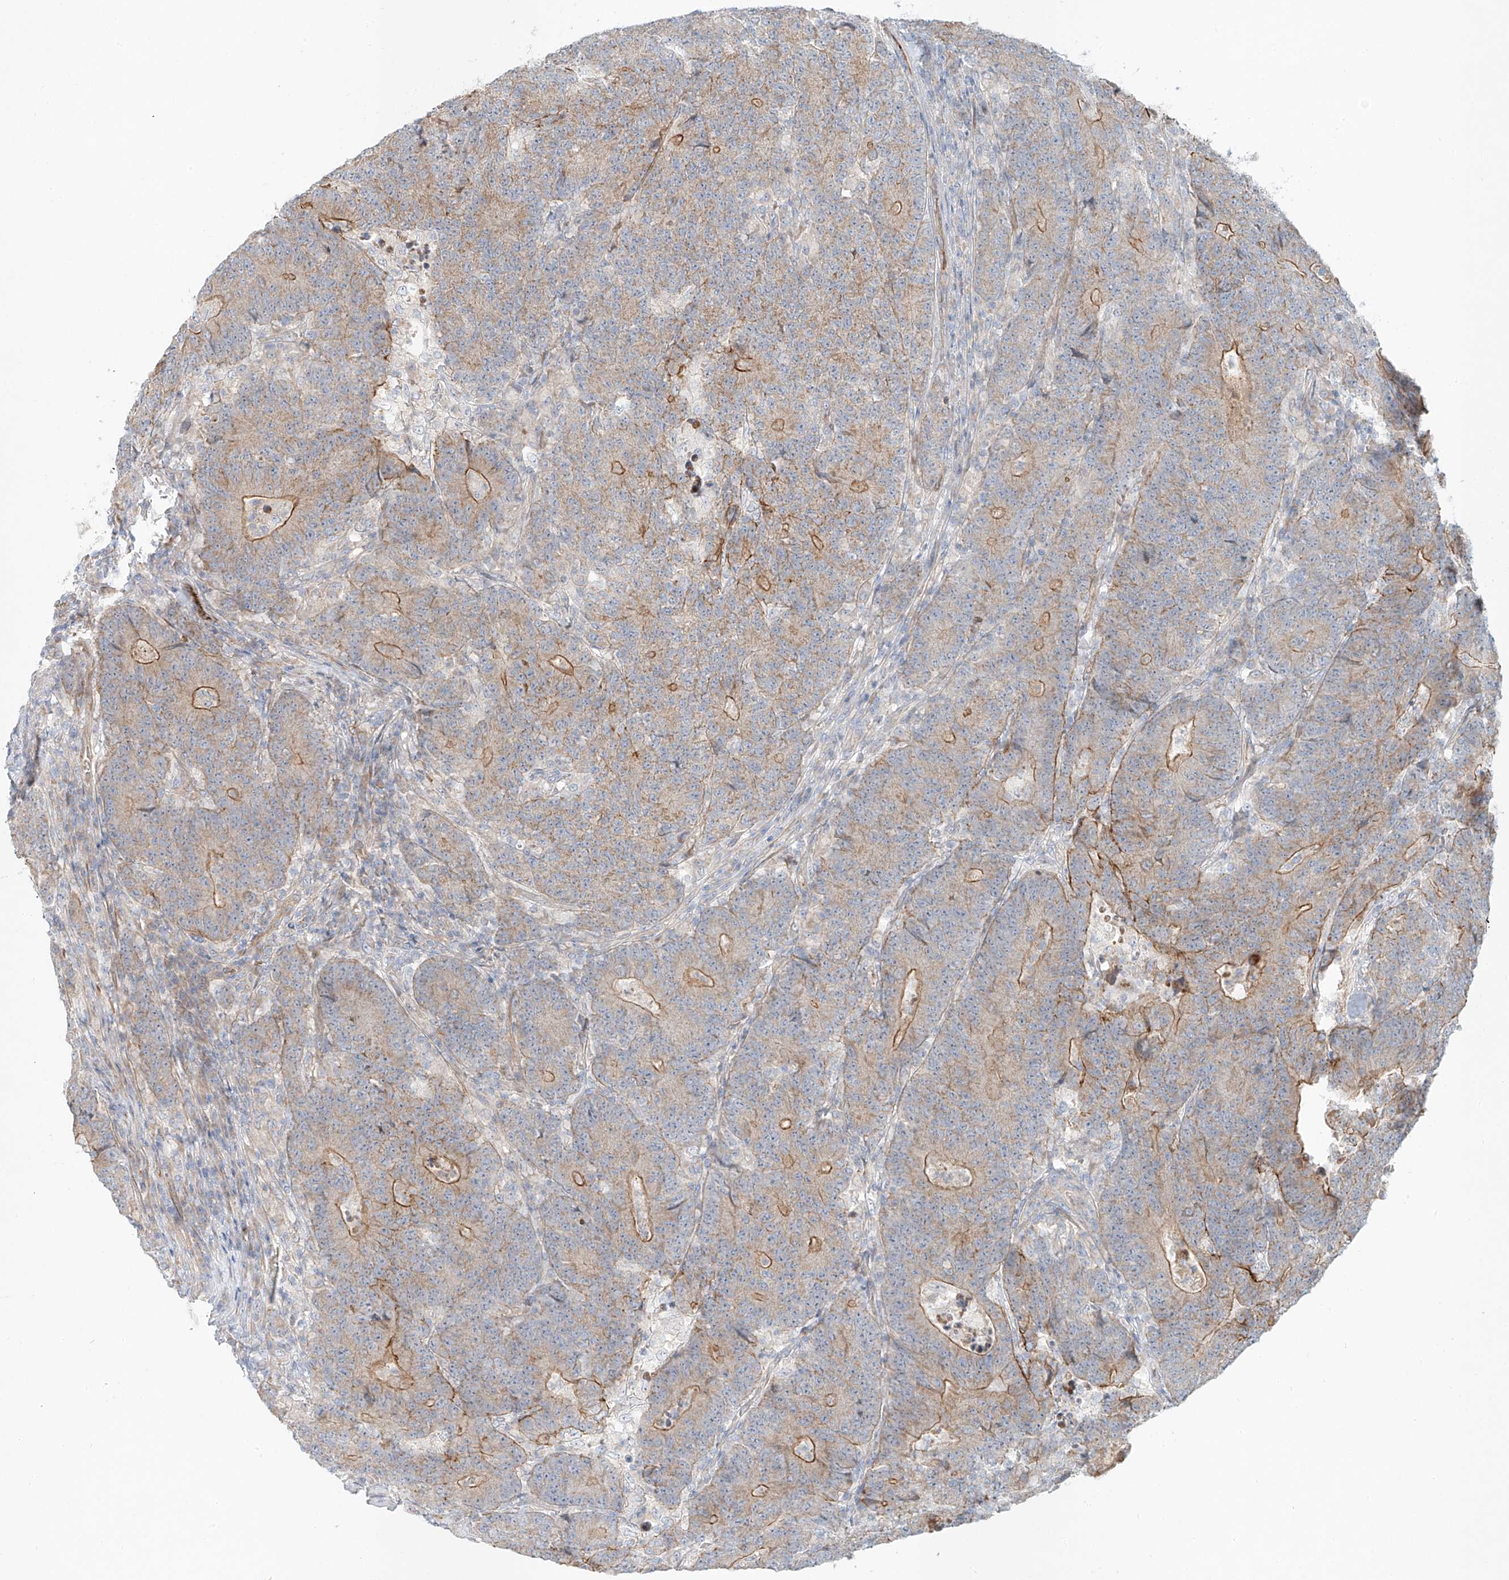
{"staining": {"intensity": "moderate", "quantity": "25%-75%", "location": "cytoplasmic/membranous"}, "tissue": "colorectal cancer", "cell_type": "Tumor cells", "image_type": "cancer", "snomed": [{"axis": "morphology", "description": "Normal tissue, NOS"}, {"axis": "morphology", "description": "Adenocarcinoma, NOS"}, {"axis": "topography", "description": "Colon"}], "caption": "The image reveals staining of adenocarcinoma (colorectal), revealing moderate cytoplasmic/membranous protein staining (brown color) within tumor cells. The staining was performed using DAB, with brown indicating positive protein expression. Nuclei are stained blue with hematoxylin.", "gene": "AJM1", "patient": {"sex": "female", "age": 75}}